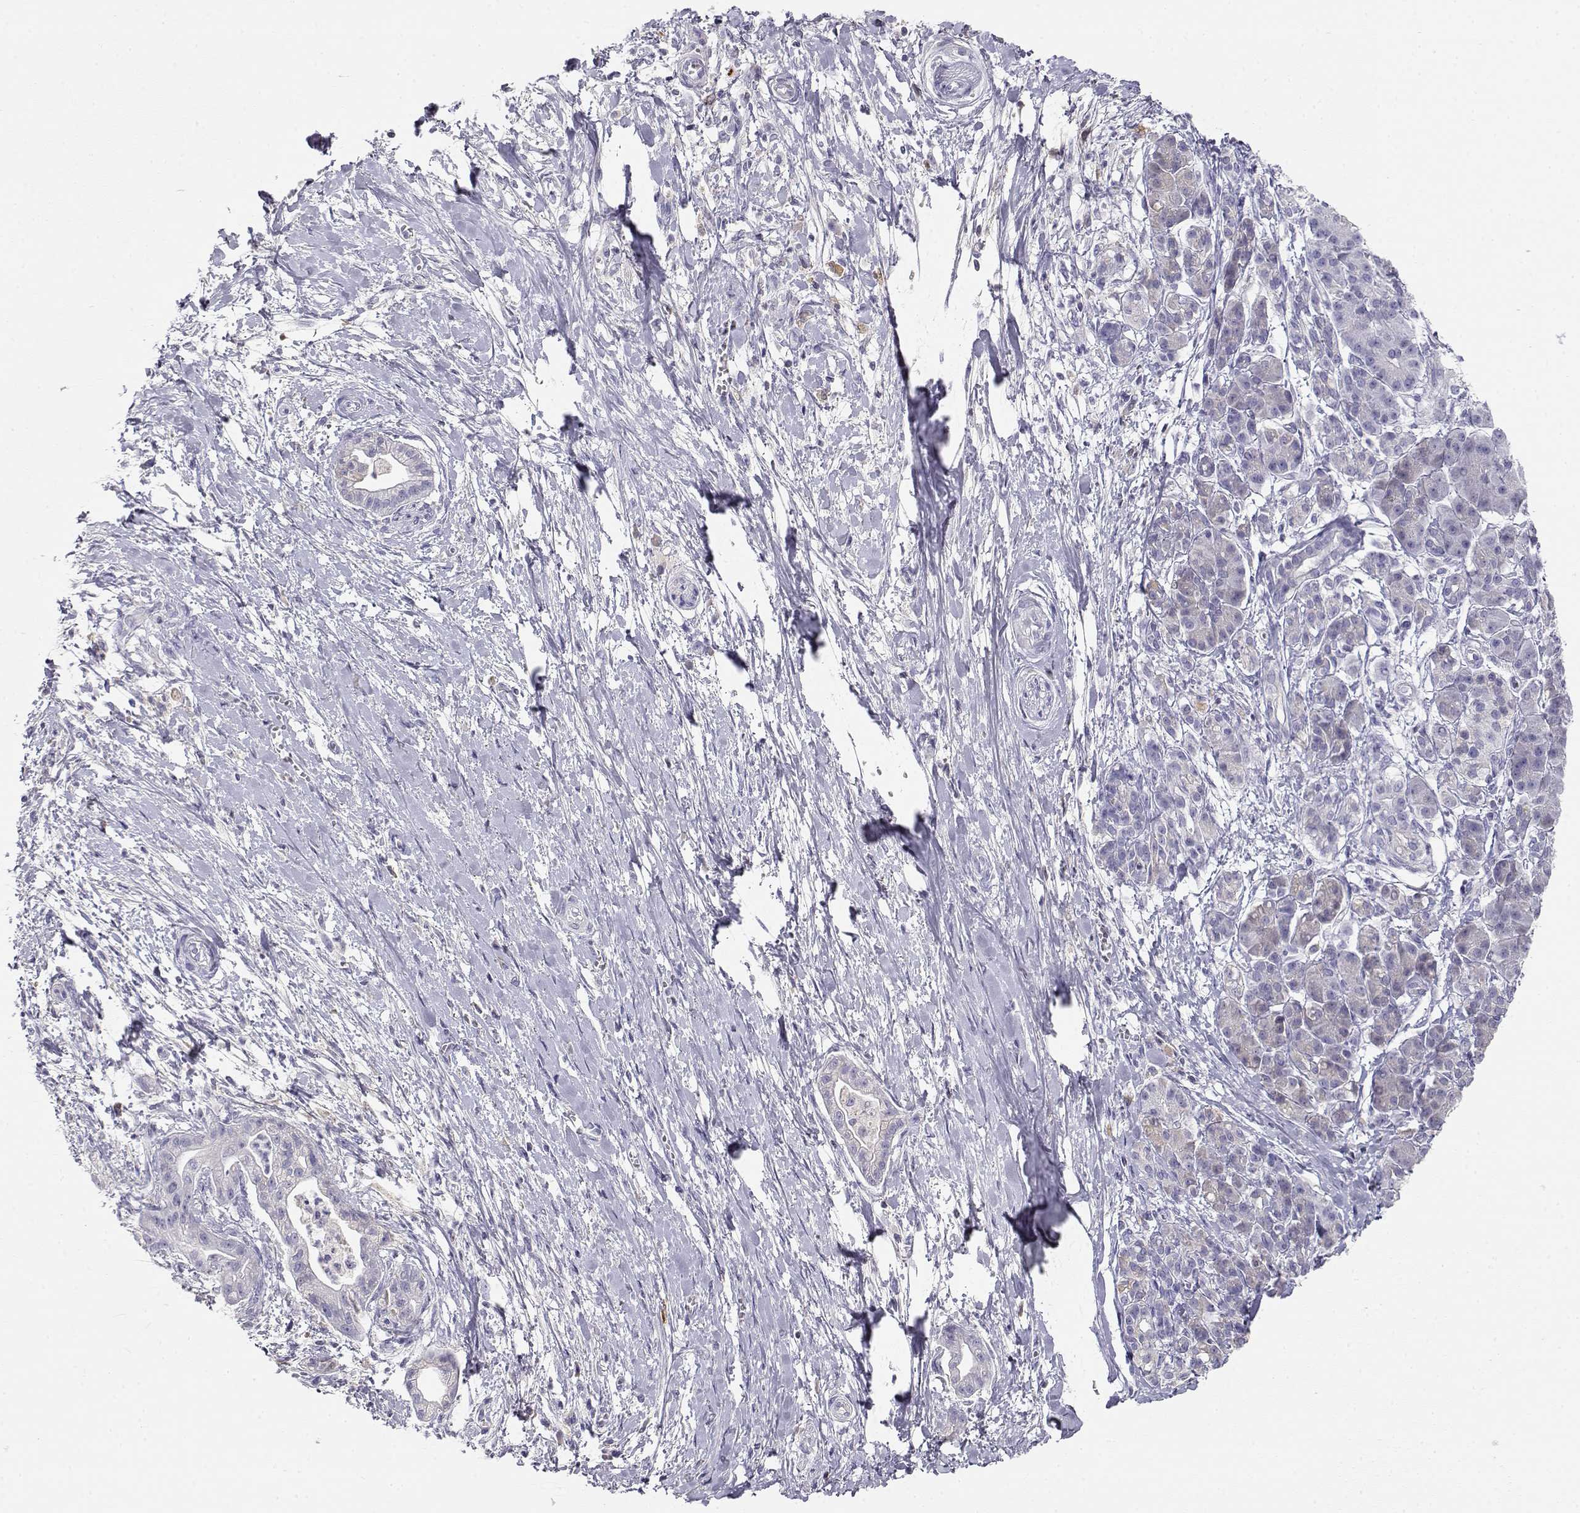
{"staining": {"intensity": "negative", "quantity": "none", "location": "none"}, "tissue": "pancreatic cancer", "cell_type": "Tumor cells", "image_type": "cancer", "snomed": [{"axis": "morphology", "description": "Normal tissue, NOS"}, {"axis": "morphology", "description": "Adenocarcinoma, NOS"}, {"axis": "topography", "description": "Lymph node"}, {"axis": "topography", "description": "Pancreas"}], "caption": "An IHC histopathology image of pancreatic cancer (adenocarcinoma) is shown. There is no staining in tumor cells of pancreatic cancer (adenocarcinoma). Nuclei are stained in blue.", "gene": "GPR174", "patient": {"sex": "female", "age": 58}}